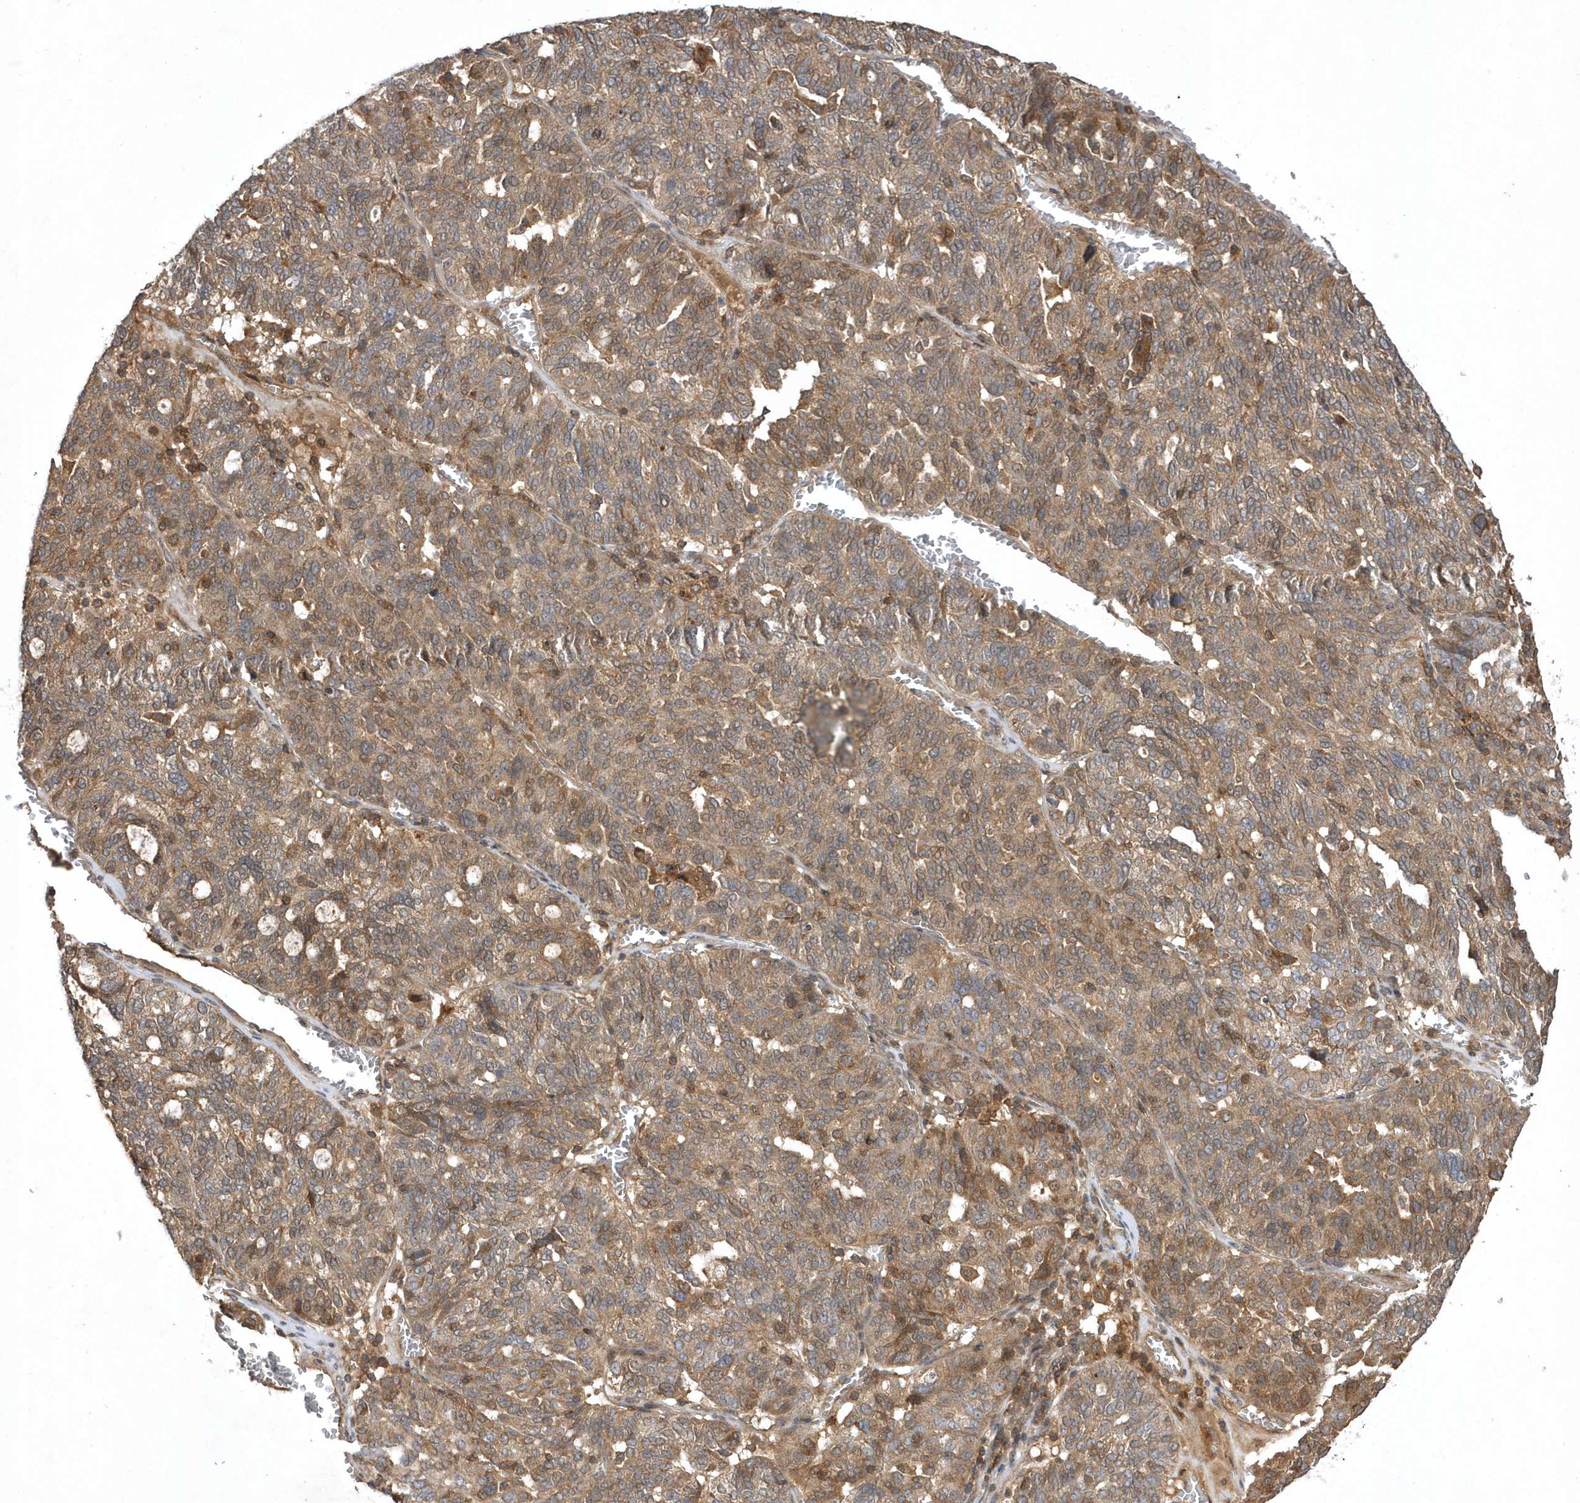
{"staining": {"intensity": "moderate", "quantity": ">75%", "location": "cytoplasmic/membranous"}, "tissue": "ovarian cancer", "cell_type": "Tumor cells", "image_type": "cancer", "snomed": [{"axis": "morphology", "description": "Cystadenocarcinoma, serous, NOS"}, {"axis": "topography", "description": "Ovary"}], "caption": "The photomicrograph displays immunohistochemical staining of ovarian cancer. There is moderate cytoplasmic/membranous expression is seen in about >75% of tumor cells.", "gene": "GFM2", "patient": {"sex": "female", "age": 59}}